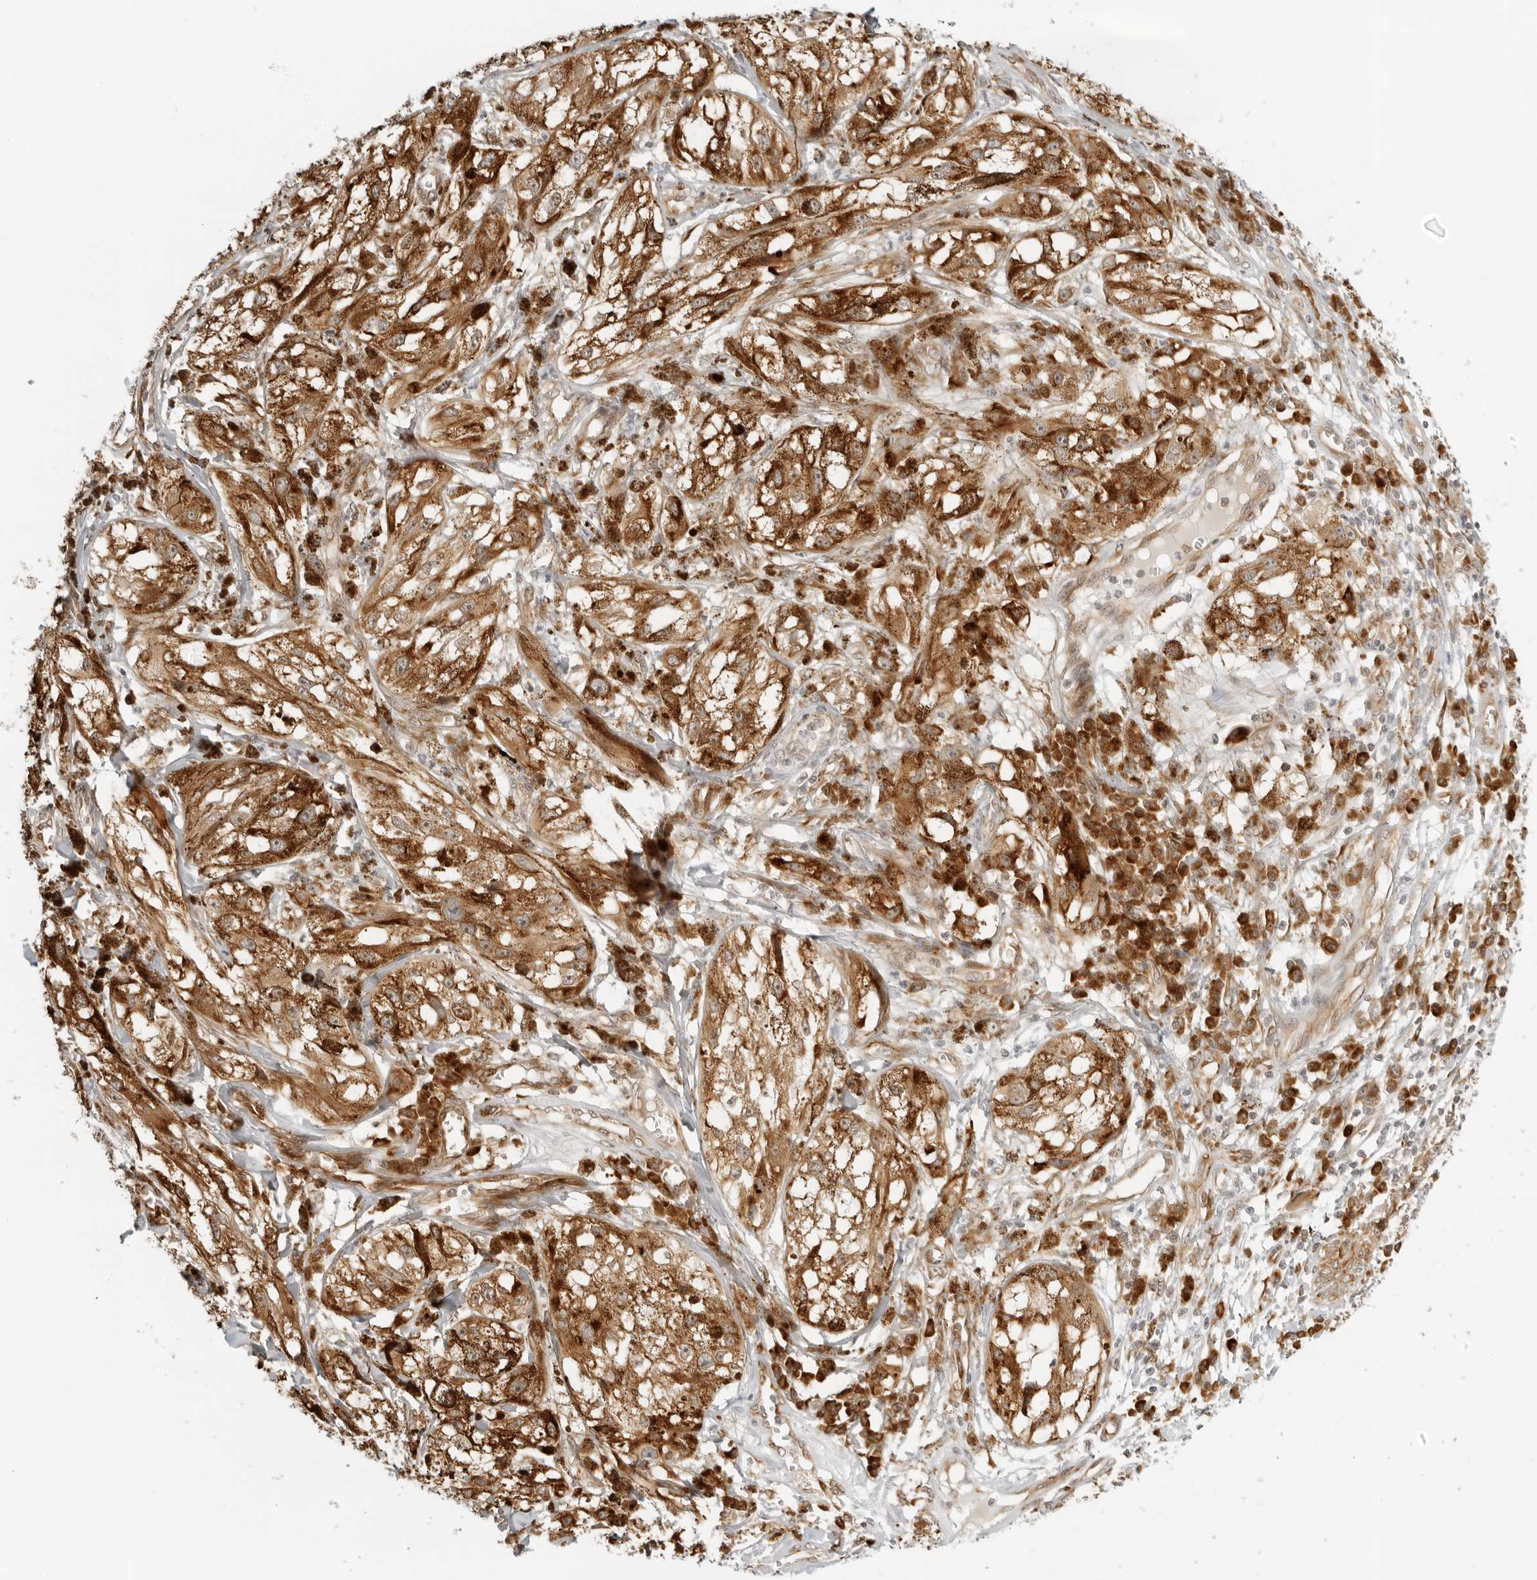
{"staining": {"intensity": "moderate", "quantity": ">75%", "location": "cytoplasmic/membranous"}, "tissue": "melanoma", "cell_type": "Tumor cells", "image_type": "cancer", "snomed": [{"axis": "morphology", "description": "Malignant melanoma, NOS"}, {"axis": "topography", "description": "Skin"}], "caption": "Immunohistochemistry (IHC) (DAB) staining of malignant melanoma reveals moderate cytoplasmic/membranous protein positivity in approximately >75% of tumor cells.", "gene": "EIF4G1", "patient": {"sex": "male", "age": 88}}